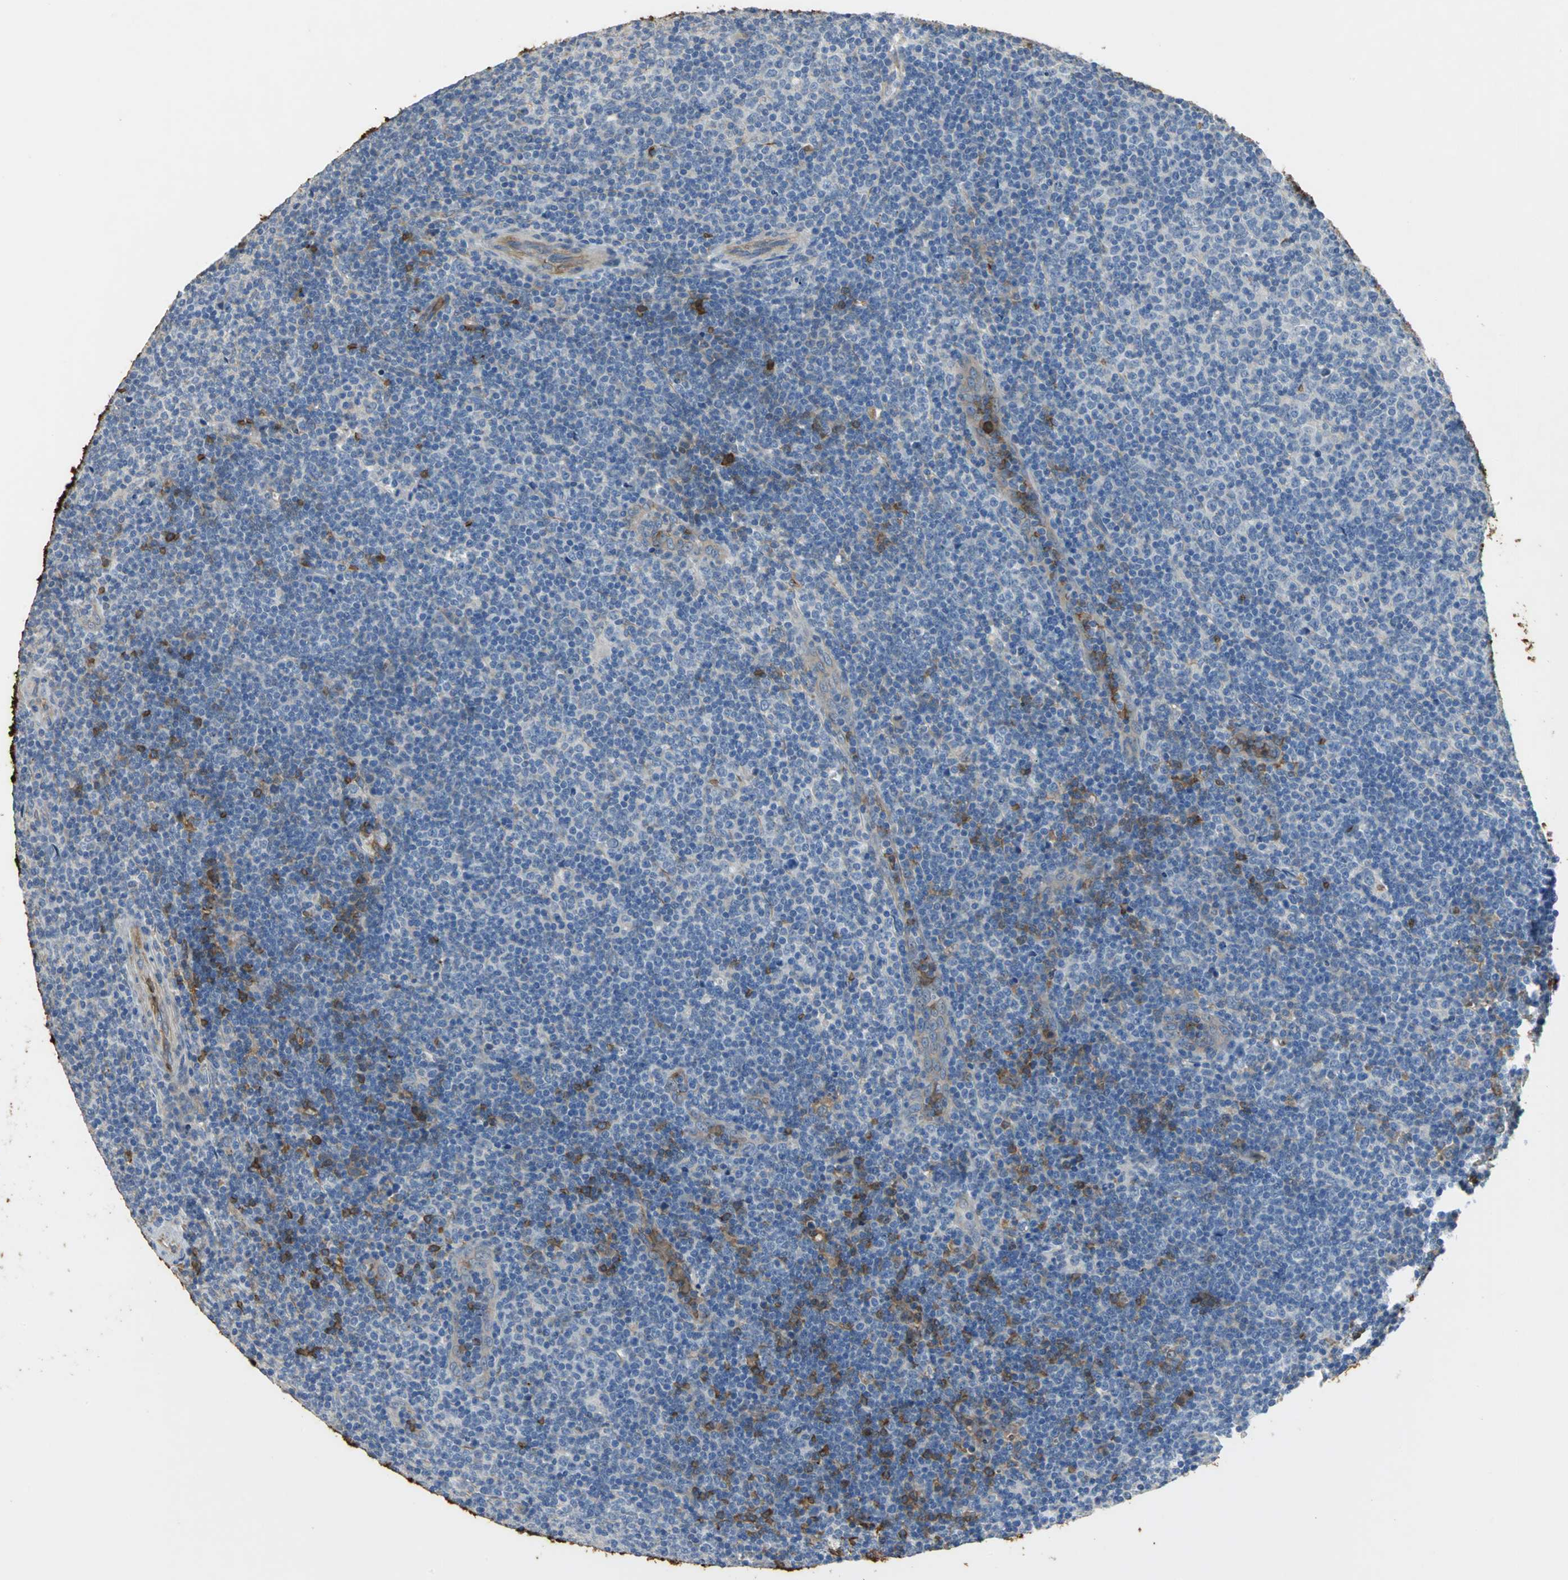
{"staining": {"intensity": "negative", "quantity": "none", "location": "none"}, "tissue": "lymphoma", "cell_type": "Tumor cells", "image_type": "cancer", "snomed": [{"axis": "morphology", "description": "Malignant lymphoma, non-Hodgkin's type, Low grade"}, {"axis": "topography", "description": "Lymph node"}], "caption": "The photomicrograph shows no significant staining in tumor cells of low-grade malignant lymphoma, non-Hodgkin's type.", "gene": "TREM1", "patient": {"sex": "male", "age": 70}}